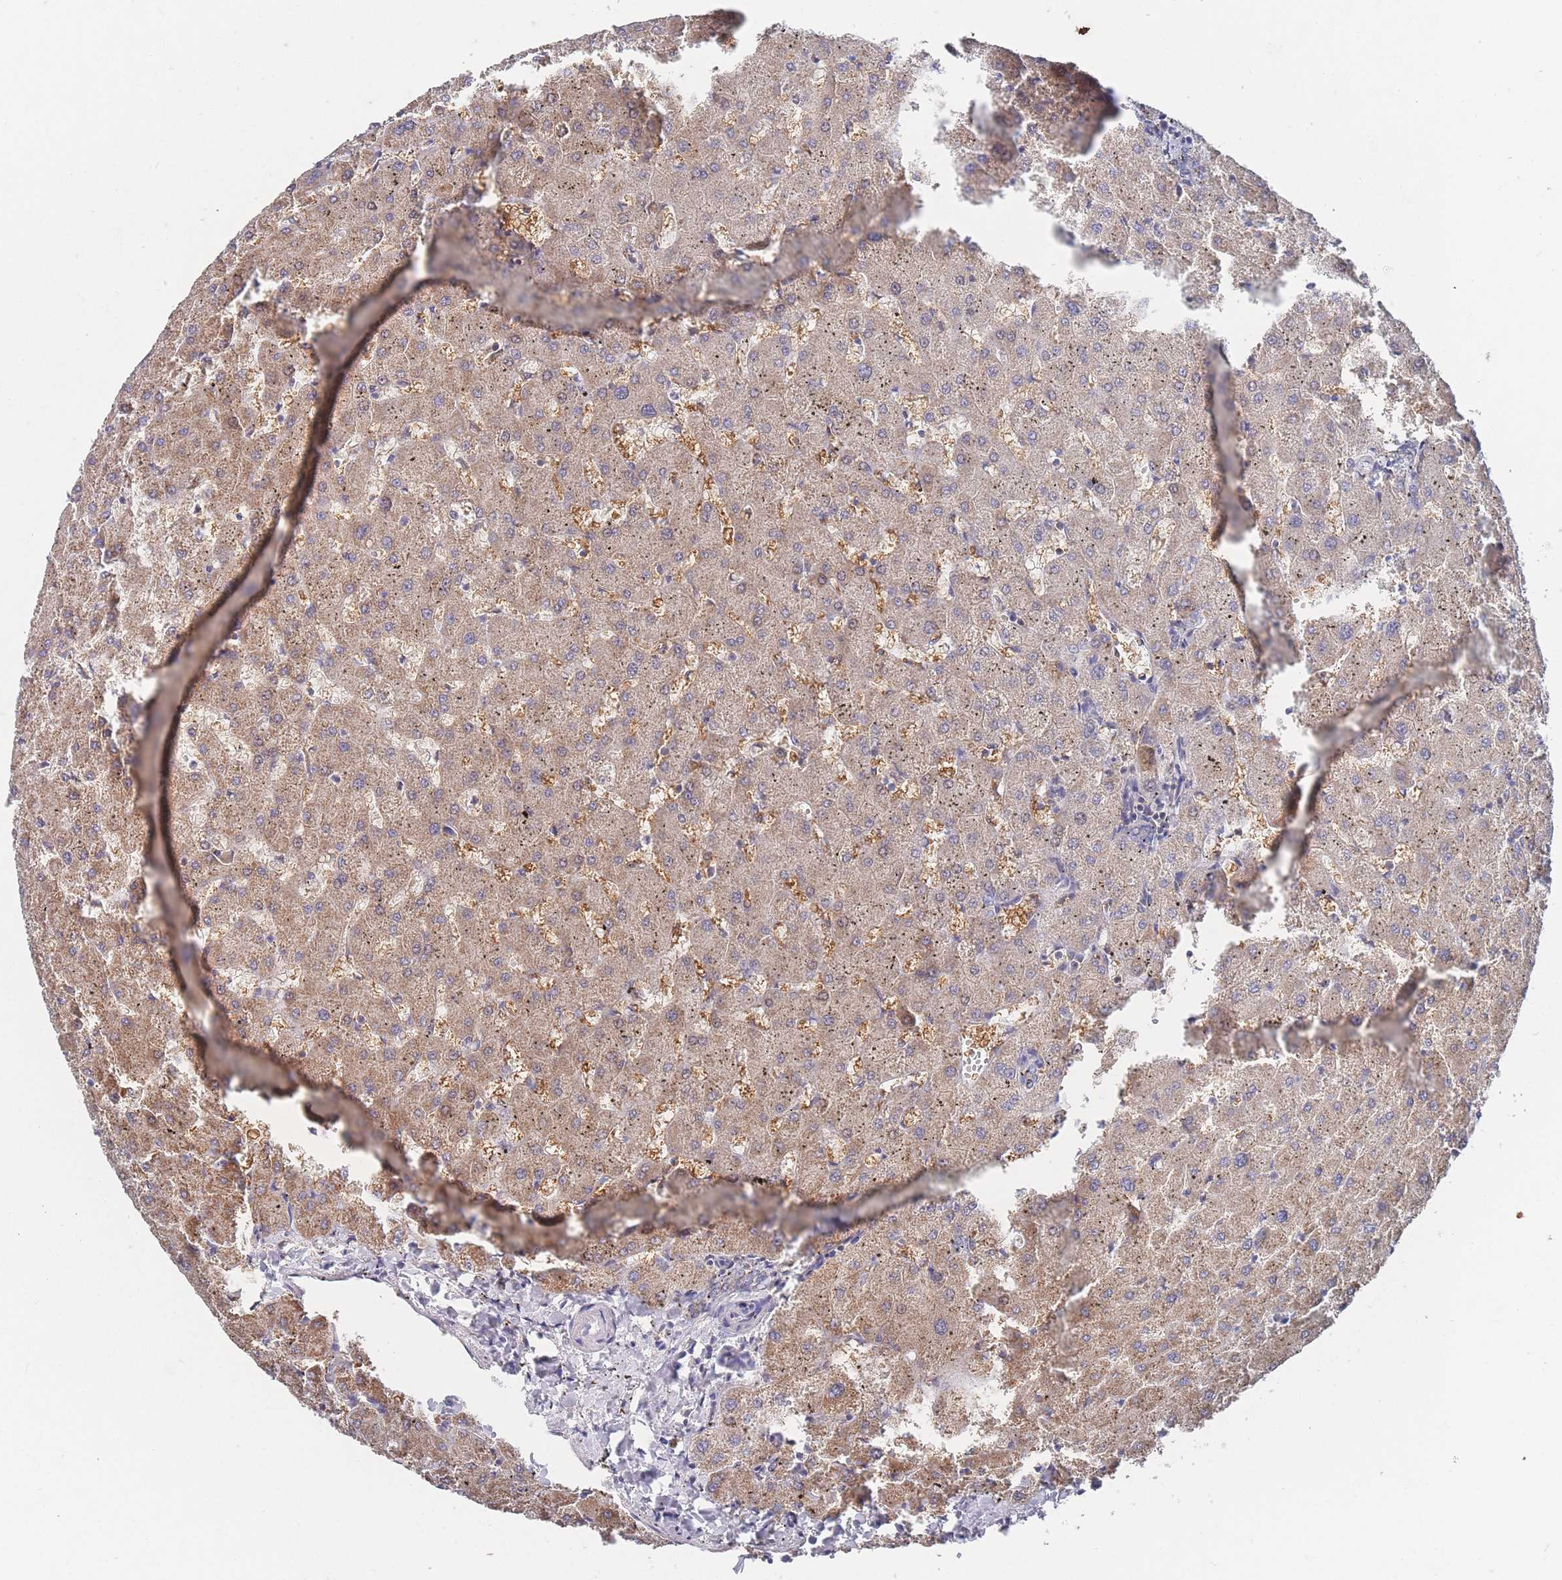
{"staining": {"intensity": "moderate", "quantity": "25%-75%", "location": "cytoplasmic/membranous"}, "tissue": "liver", "cell_type": "Cholangiocytes", "image_type": "normal", "snomed": [{"axis": "morphology", "description": "Normal tissue, NOS"}, {"axis": "topography", "description": "Liver"}], "caption": "IHC (DAB) staining of unremarkable liver demonstrates moderate cytoplasmic/membranous protein expression in about 25%-75% of cholangiocytes. The protein of interest is shown in brown color, while the nuclei are stained blue.", "gene": "IKZF4", "patient": {"sex": "female", "age": 63}}